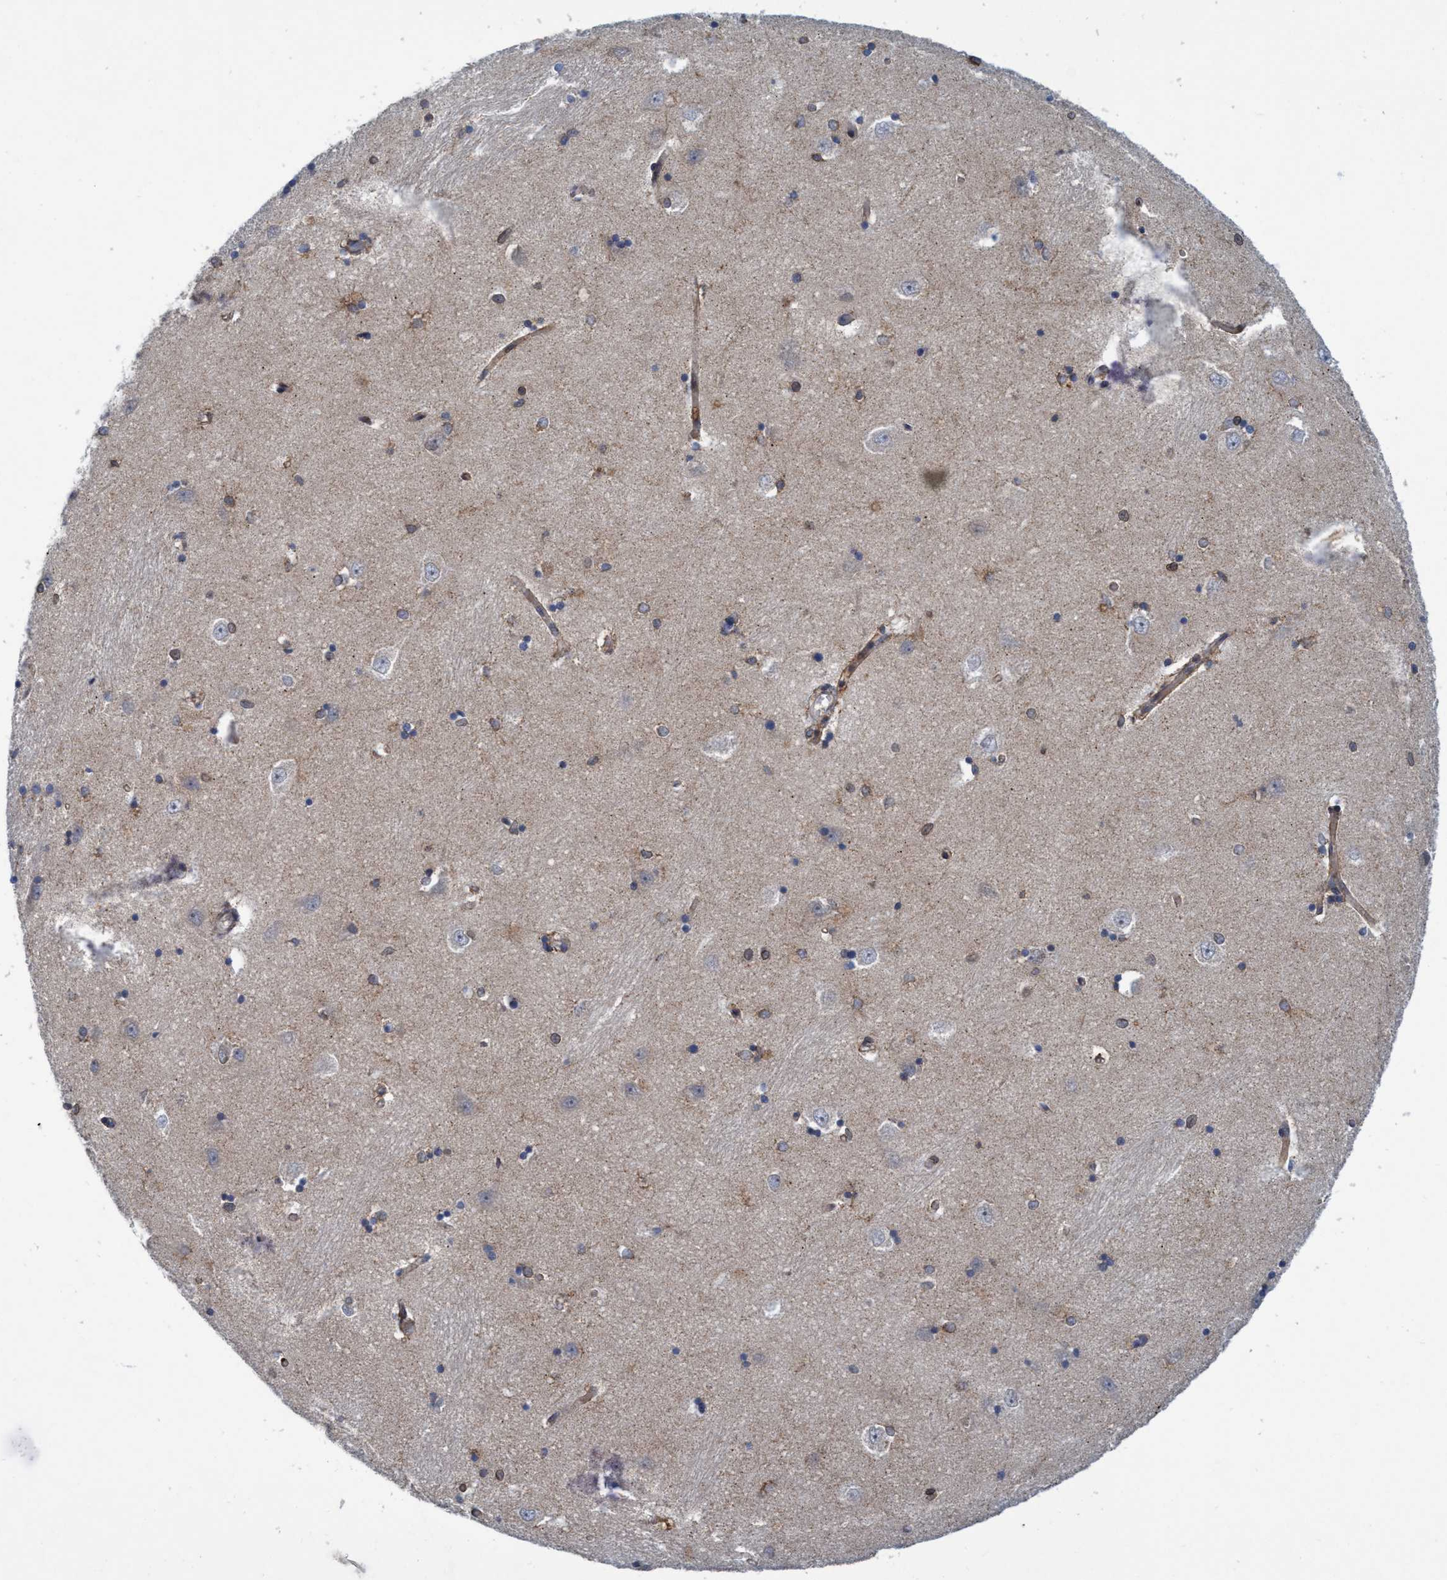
{"staining": {"intensity": "moderate", "quantity": "<25%", "location": "cytoplasmic/membranous"}, "tissue": "hippocampus", "cell_type": "Glial cells", "image_type": "normal", "snomed": [{"axis": "morphology", "description": "Normal tissue, NOS"}, {"axis": "topography", "description": "Hippocampus"}], "caption": "Protein expression analysis of normal hippocampus shows moderate cytoplasmic/membranous expression in approximately <25% of glial cells.", "gene": "SLC16A3", "patient": {"sex": "male", "age": 45}}